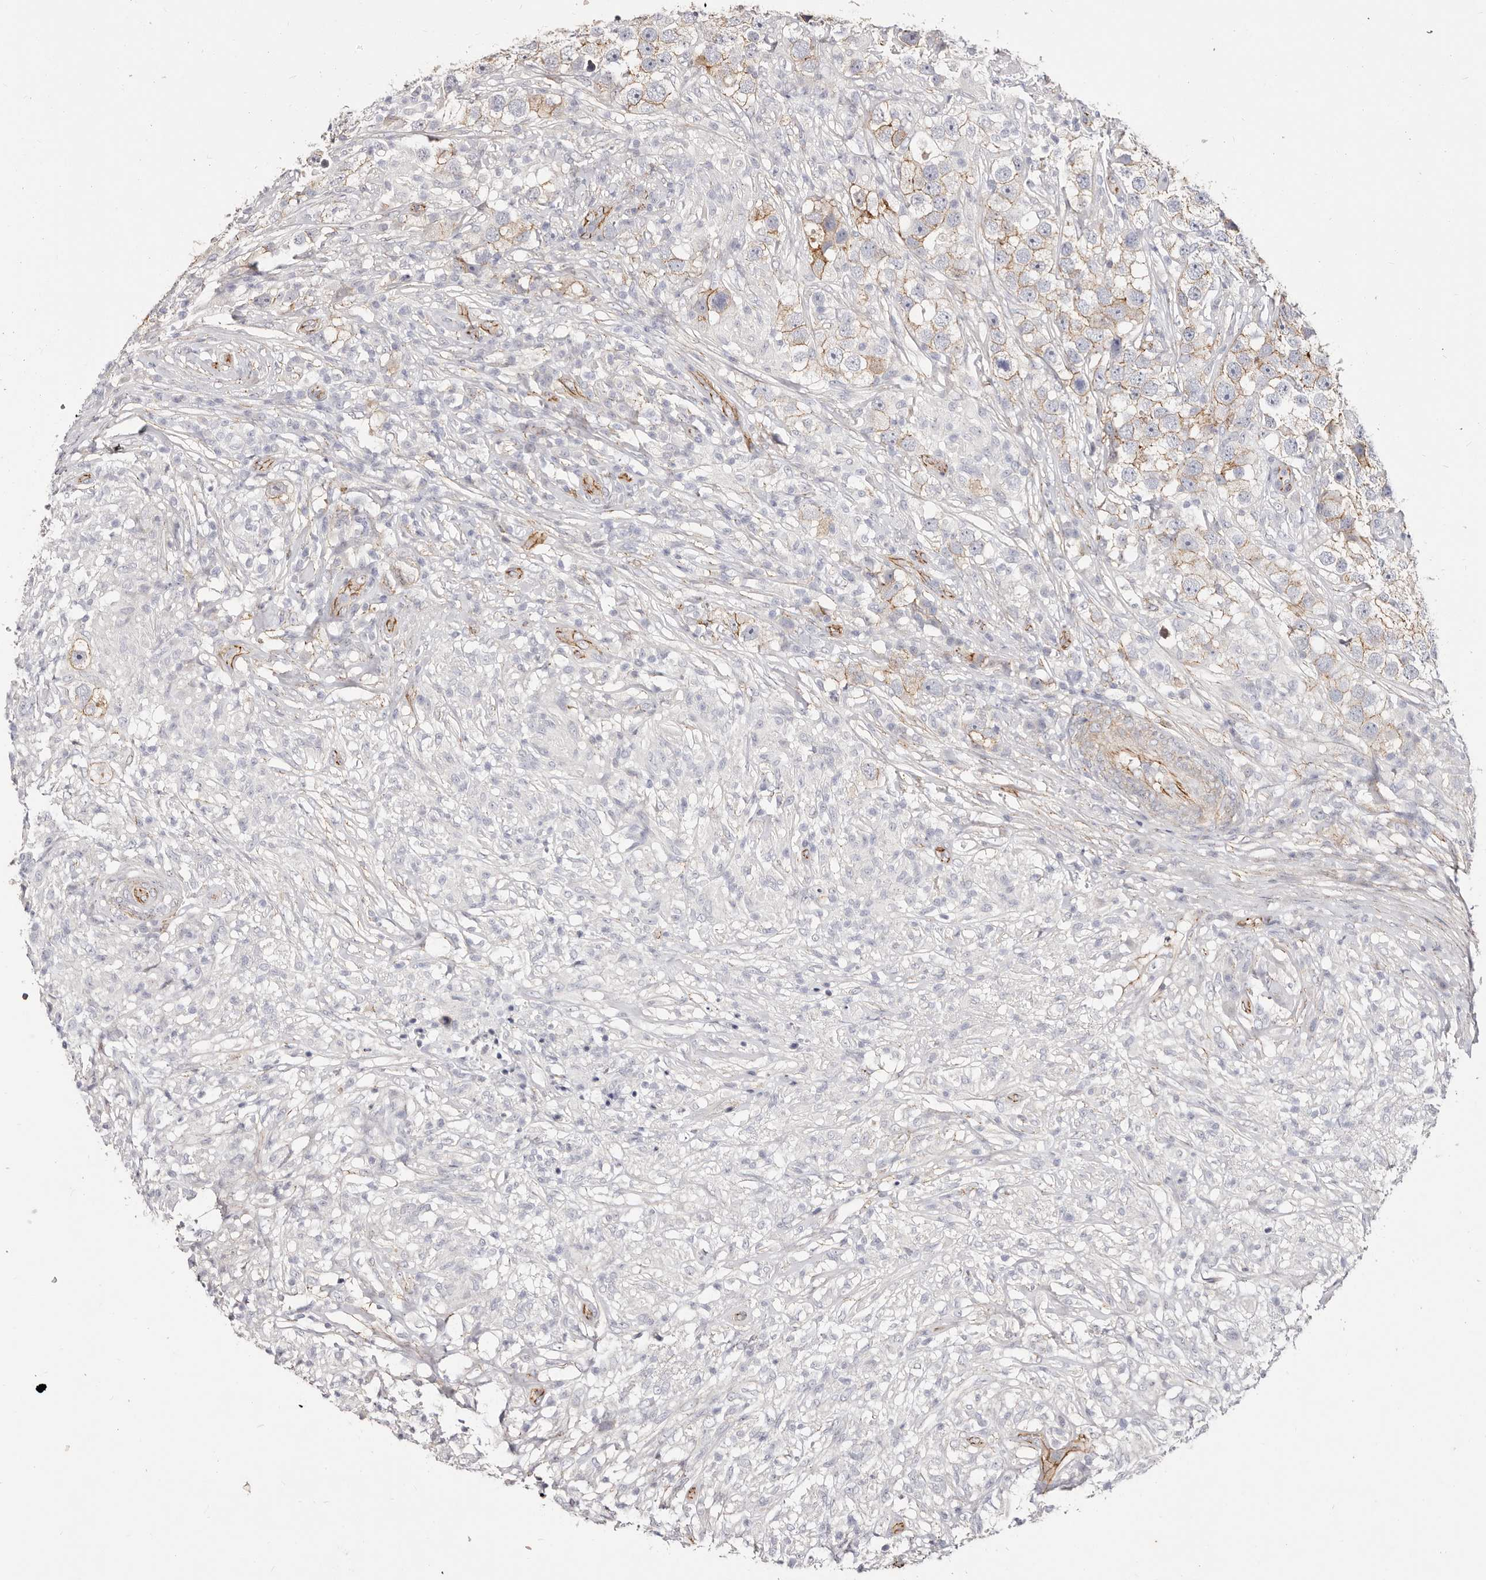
{"staining": {"intensity": "moderate", "quantity": "<25%", "location": "cytoplasmic/membranous"}, "tissue": "testis cancer", "cell_type": "Tumor cells", "image_type": "cancer", "snomed": [{"axis": "morphology", "description": "Seminoma, NOS"}, {"axis": "topography", "description": "Testis"}], "caption": "Human testis seminoma stained with a brown dye displays moderate cytoplasmic/membranous positive expression in approximately <25% of tumor cells.", "gene": "CTNNB1", "patient": {"sex": "male", "age": 49}}